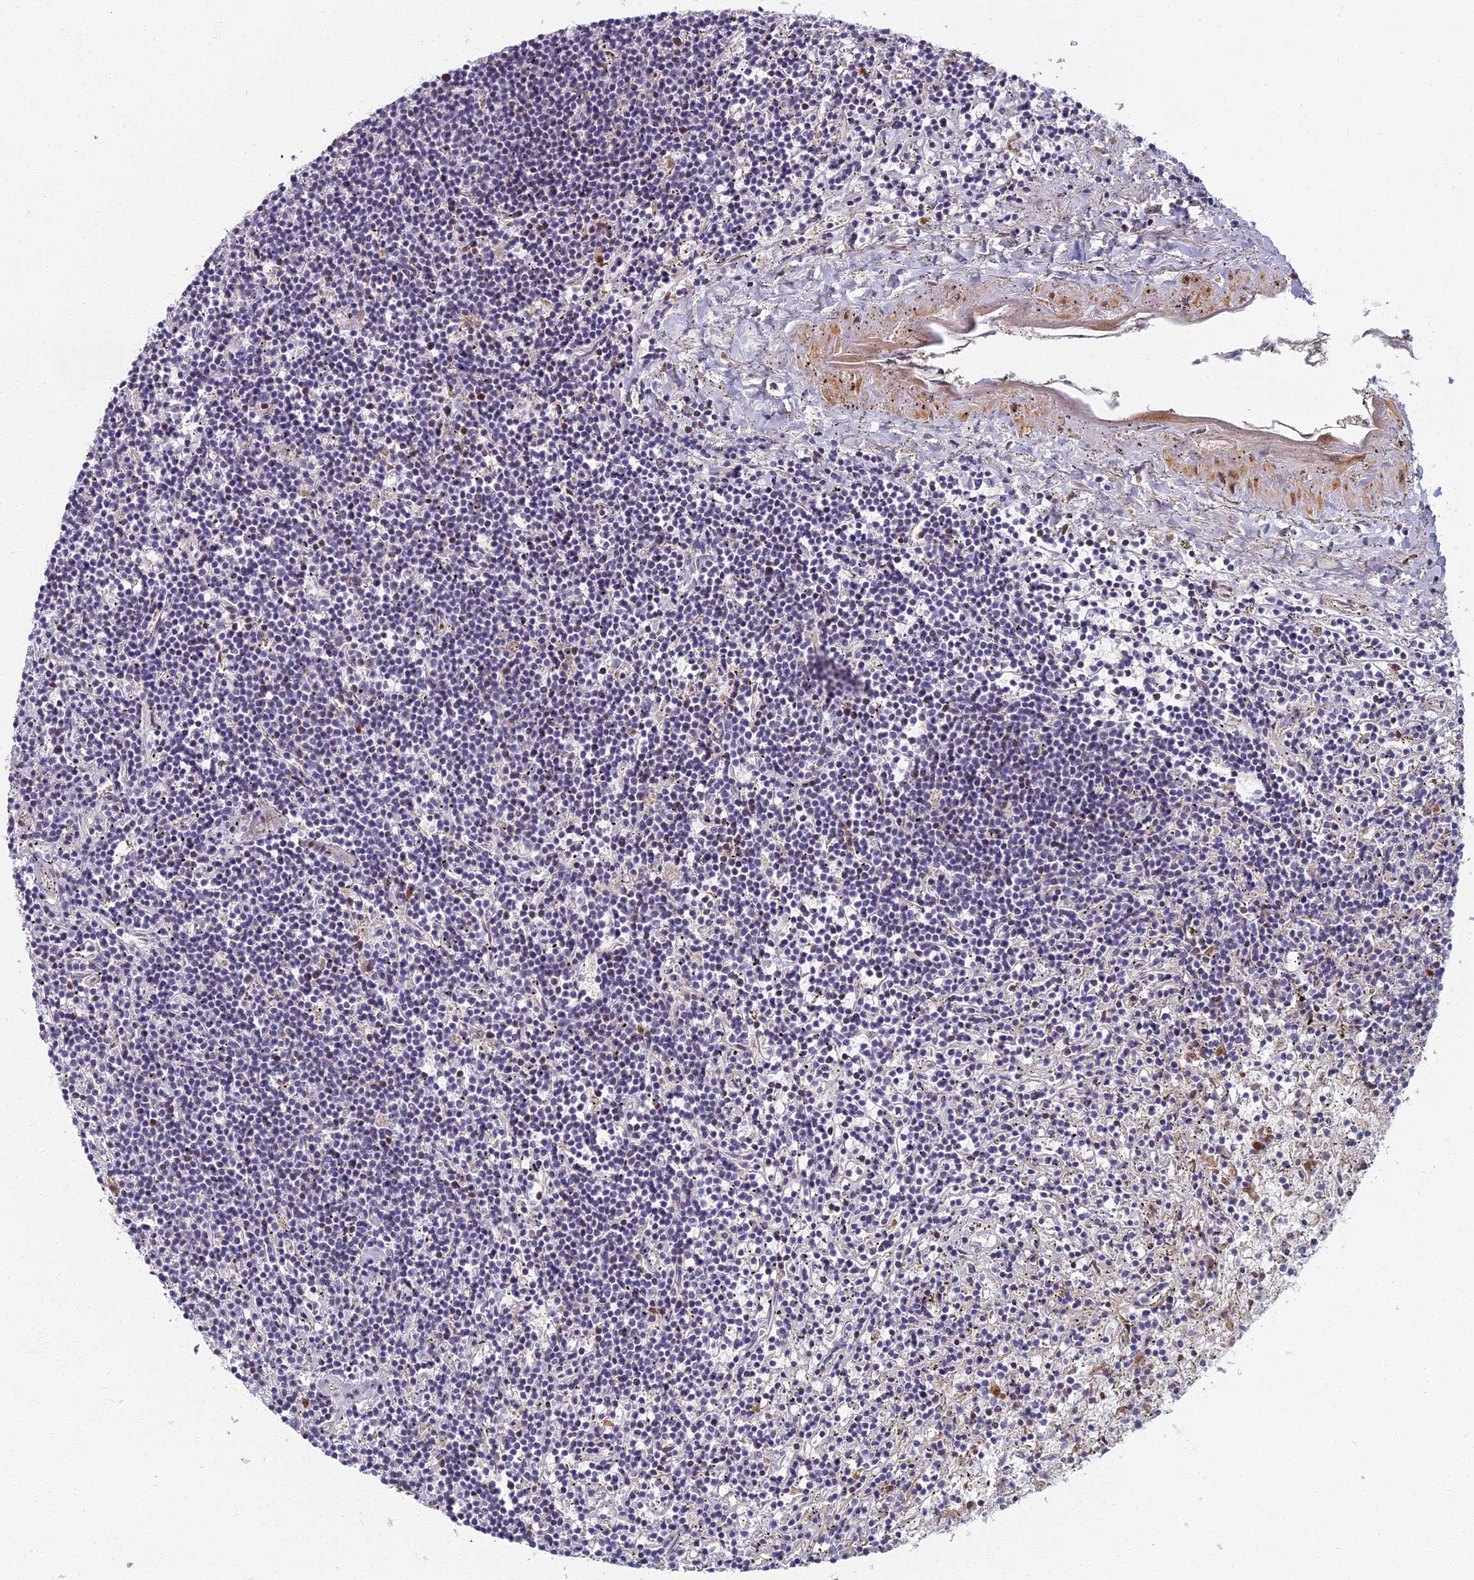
{"staining": {"intensity": "negative", "quantity": "none", "location": "none"}, "tissue": "lymphoma", "cell_type": "Tumor cells", "image_type": "cancer", "snomed": [{"axis": "morphology", "description": "Malignant lymphoma, non-Hodgkin's type, Low grade"}, {"axis": "topography", "description": "Spleen"}], "caption": "Immunohistochemistry of human low-grade malignant lymphoma, non-Hodgkin's type reveals no expression in tumor cells.", "gene": "ARL15", "patient": {"sex": "male", "age": 76}}